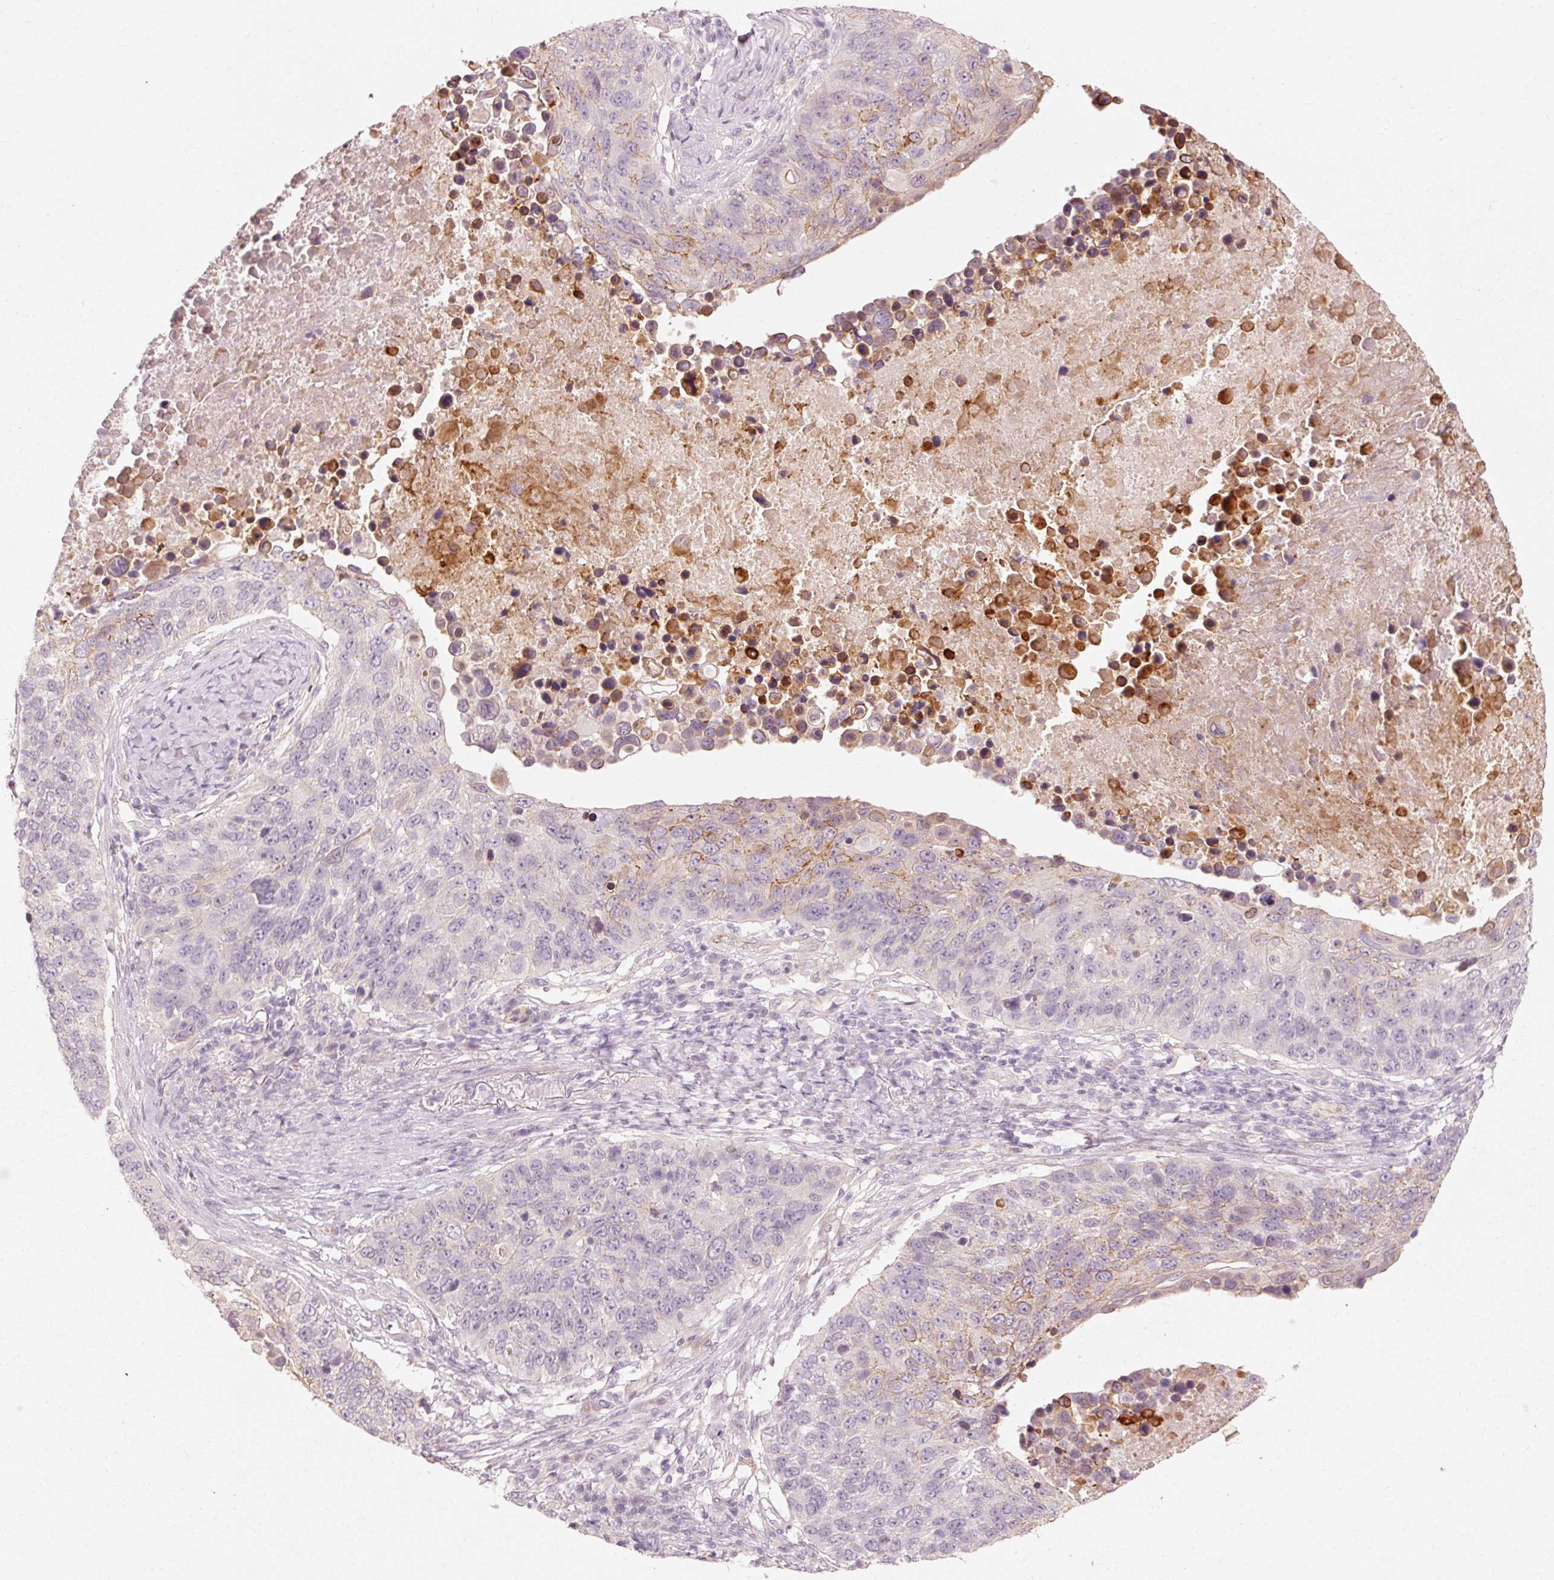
{"staining": {"intensity": "weak", "quantity": "<25%", "location": "cytoplasmic/membranous"}, "tissue": "lung cancer", "cell_type": "Tumor cells", "image_type": "cancer", "snomed": [{"axis": "morphology", "description": "Normal tissue, NOS"}, {"axis": "morphology", "description": "Squamous cell carcinoma, NOS"}, {"axis": "topography", "description": "Lymph node"}, {"axis": "topography", "description": "Lung"}], "caption": "Tumor cells are negative for brown protein staining in lung squamous cell carcinoma.", "gene": "TRIM73", "patient": {"sex": "male", "age": 66}}